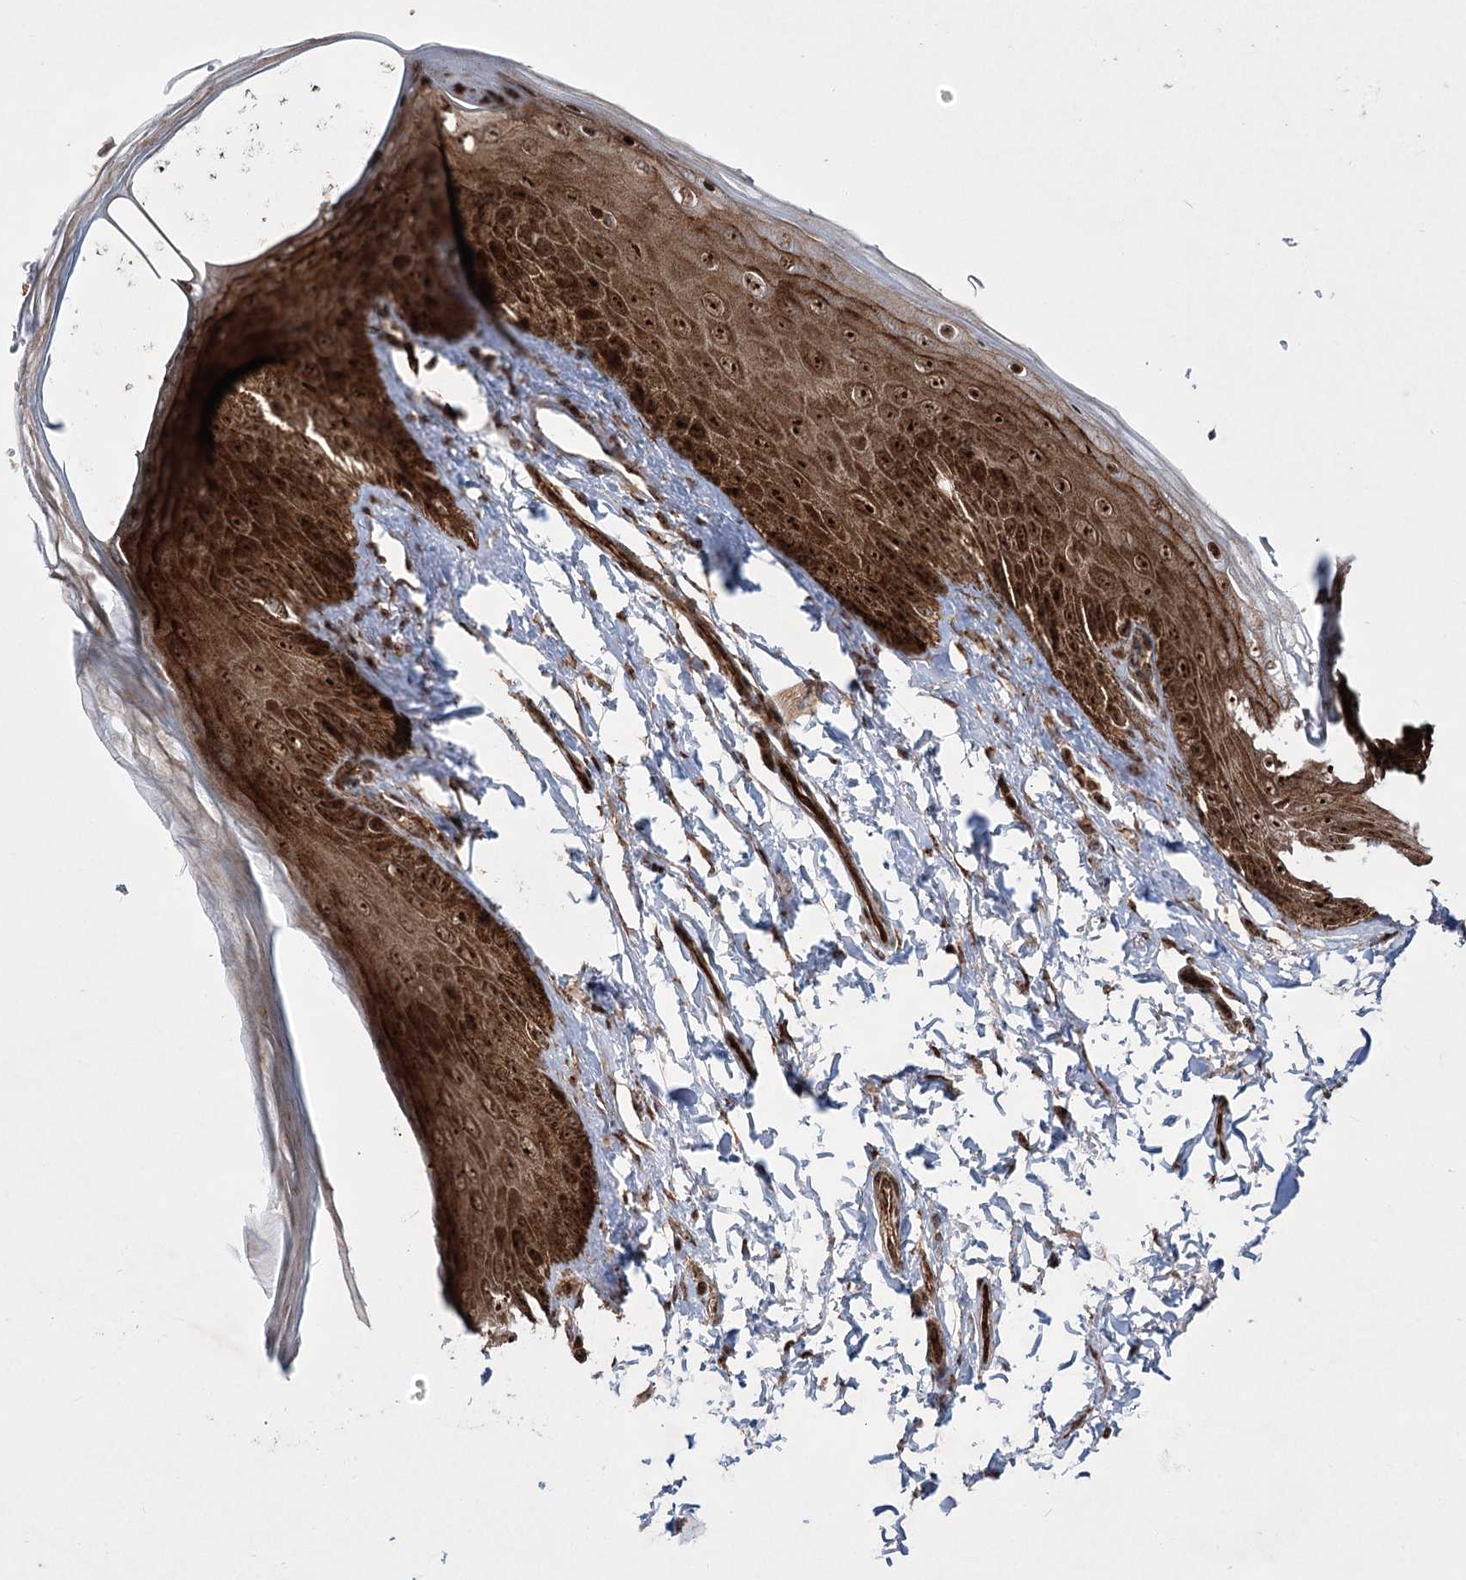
{"staining": {"intensity": "strong", "quantity": ">75%", "location": "cytoplasmic/membranous,nuclear"}, "tissue": "skin", "cell_type": "Epidermal cells", "image_type": "normal", "snomed": [{"axis": "morphology", "description": "Normal tissue, NOS"}, {"axis": "topography", "description": "Anal"}], "caption": "Immunohistochemical staining of benign human skin shows strong cytoplasmic/membranous,nuclear protein staining in approximately >75% of epidermal cells.", "gene": "SERINC5", "patient": {"sex": "male", "age": 44}}